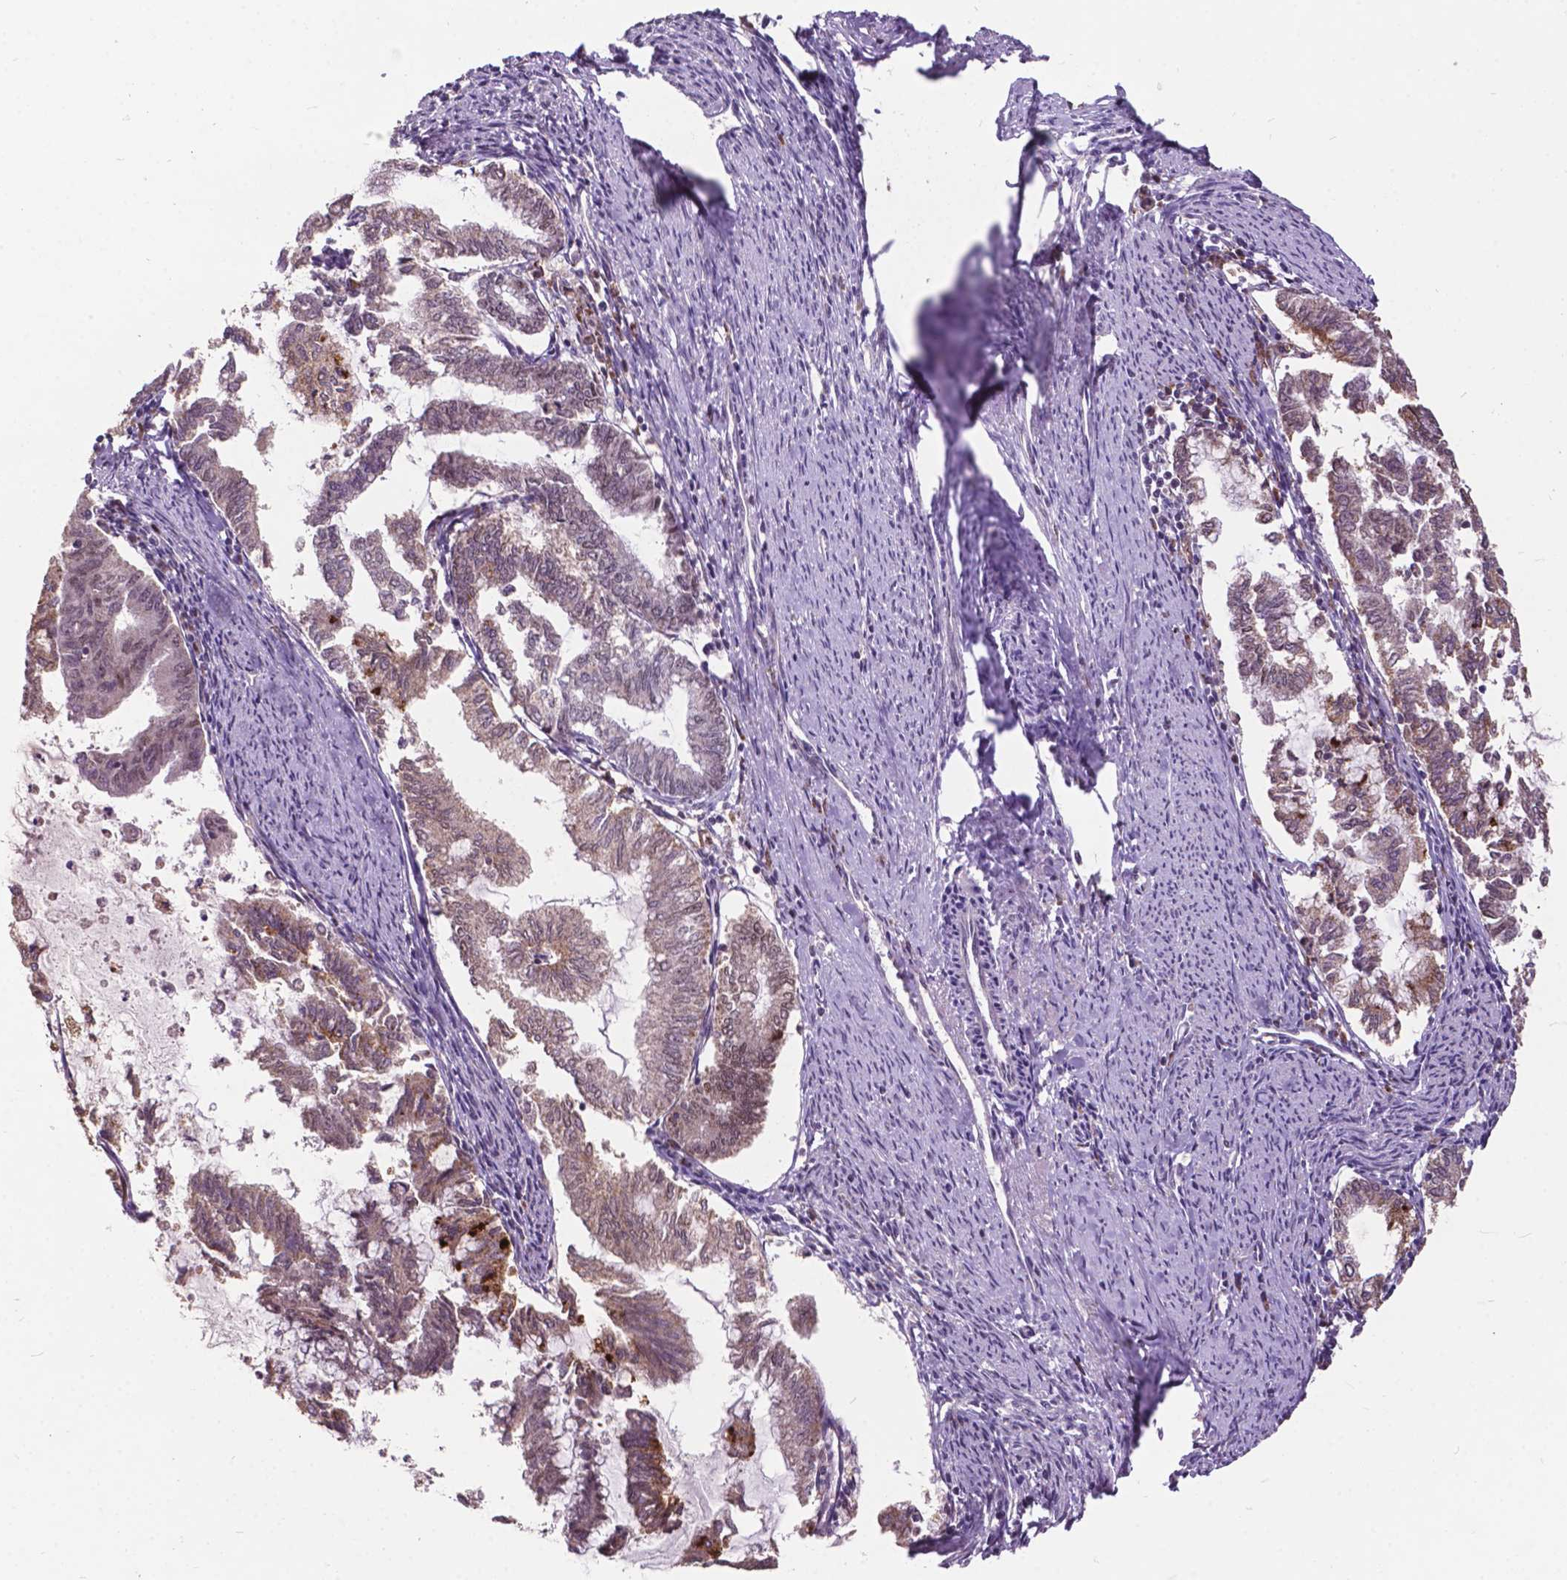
{"staining": {"intensity": "weak", "quantity": "<25%", "location": "cytoplasmic/membranous"}, "tissue": "endometrial cancer", "cell_type": "Tumor cells", "image_type": "cancer", "snomed": [{"axis": "morphology", "description": "Adenocarcinoma, NOS"}, {"axis": "topography", "description": "Endometrium"}], "caption": "Tumor cells show no significant protein staining in adenocarcinoma (endometrial).", "gene": "MSH2", "patient": {"sex": "female", "age": 79}}